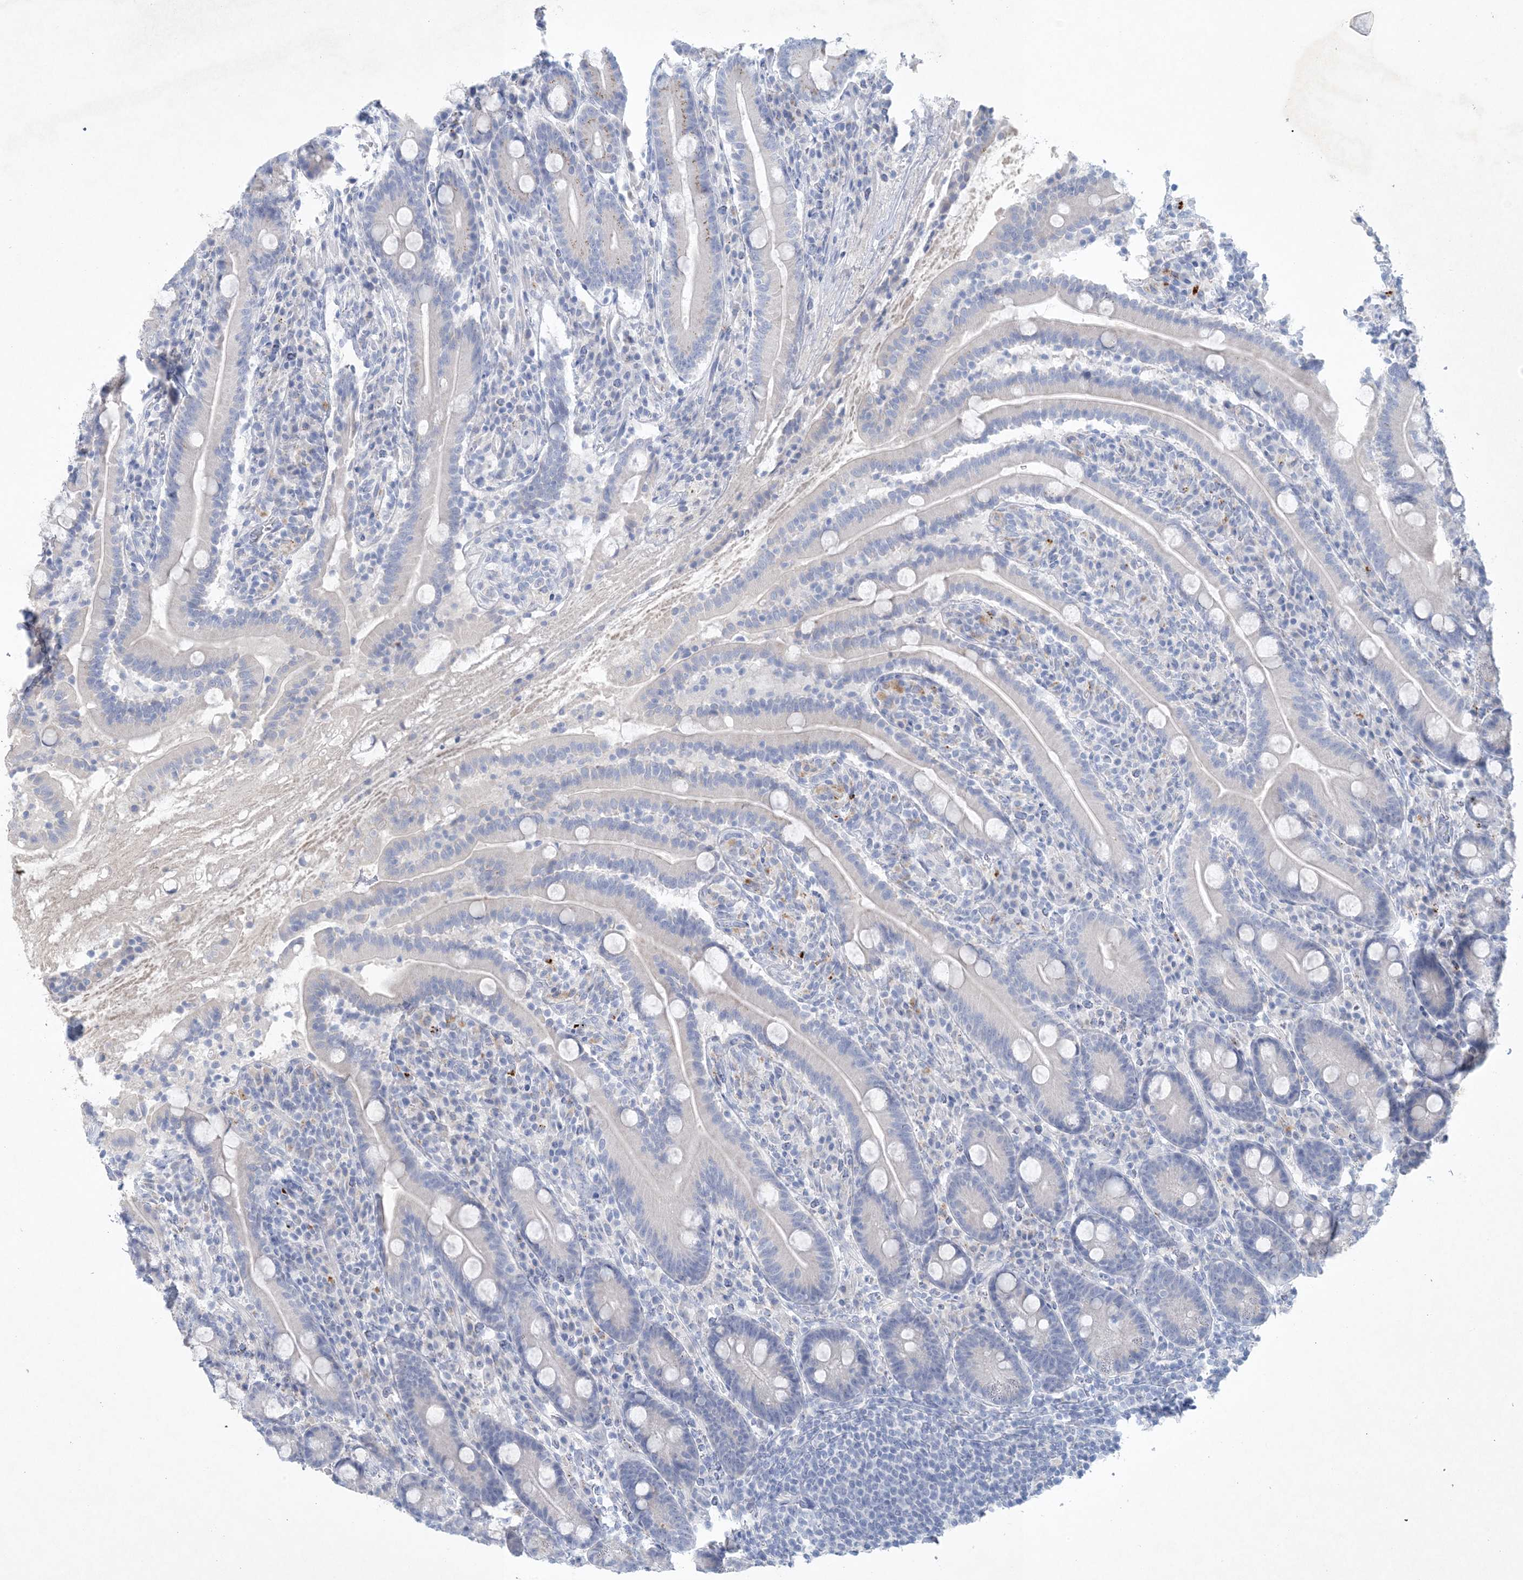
{"staining": {"intensity": "moderate", "quantity": "<25%", "location": "cytoplasmic/membranous"}, "tissue": "duodenum", "cell_type": "Glandular cells", "image_type": "normal", "snomed": [{"axis": "morphology", "description": "Normal tissue, NOS"}, {"axis": "topography", "description": "Duodenum"}], "caption": "Immunohistochemistry (IHC) (DAB (3,3'-diaminobenzidine)) staining of unremarkable duodenum demonstrates moderate cytoplasmic/membranous protein staining in approximately <25% of glandular cells. The protein is stained brown, and the nuclei are stained in blue (DAB IHC with brightfield microscopy, high magnification).", "gene": "GABRG1", "patient": {"sex": "male", "age": 35}}